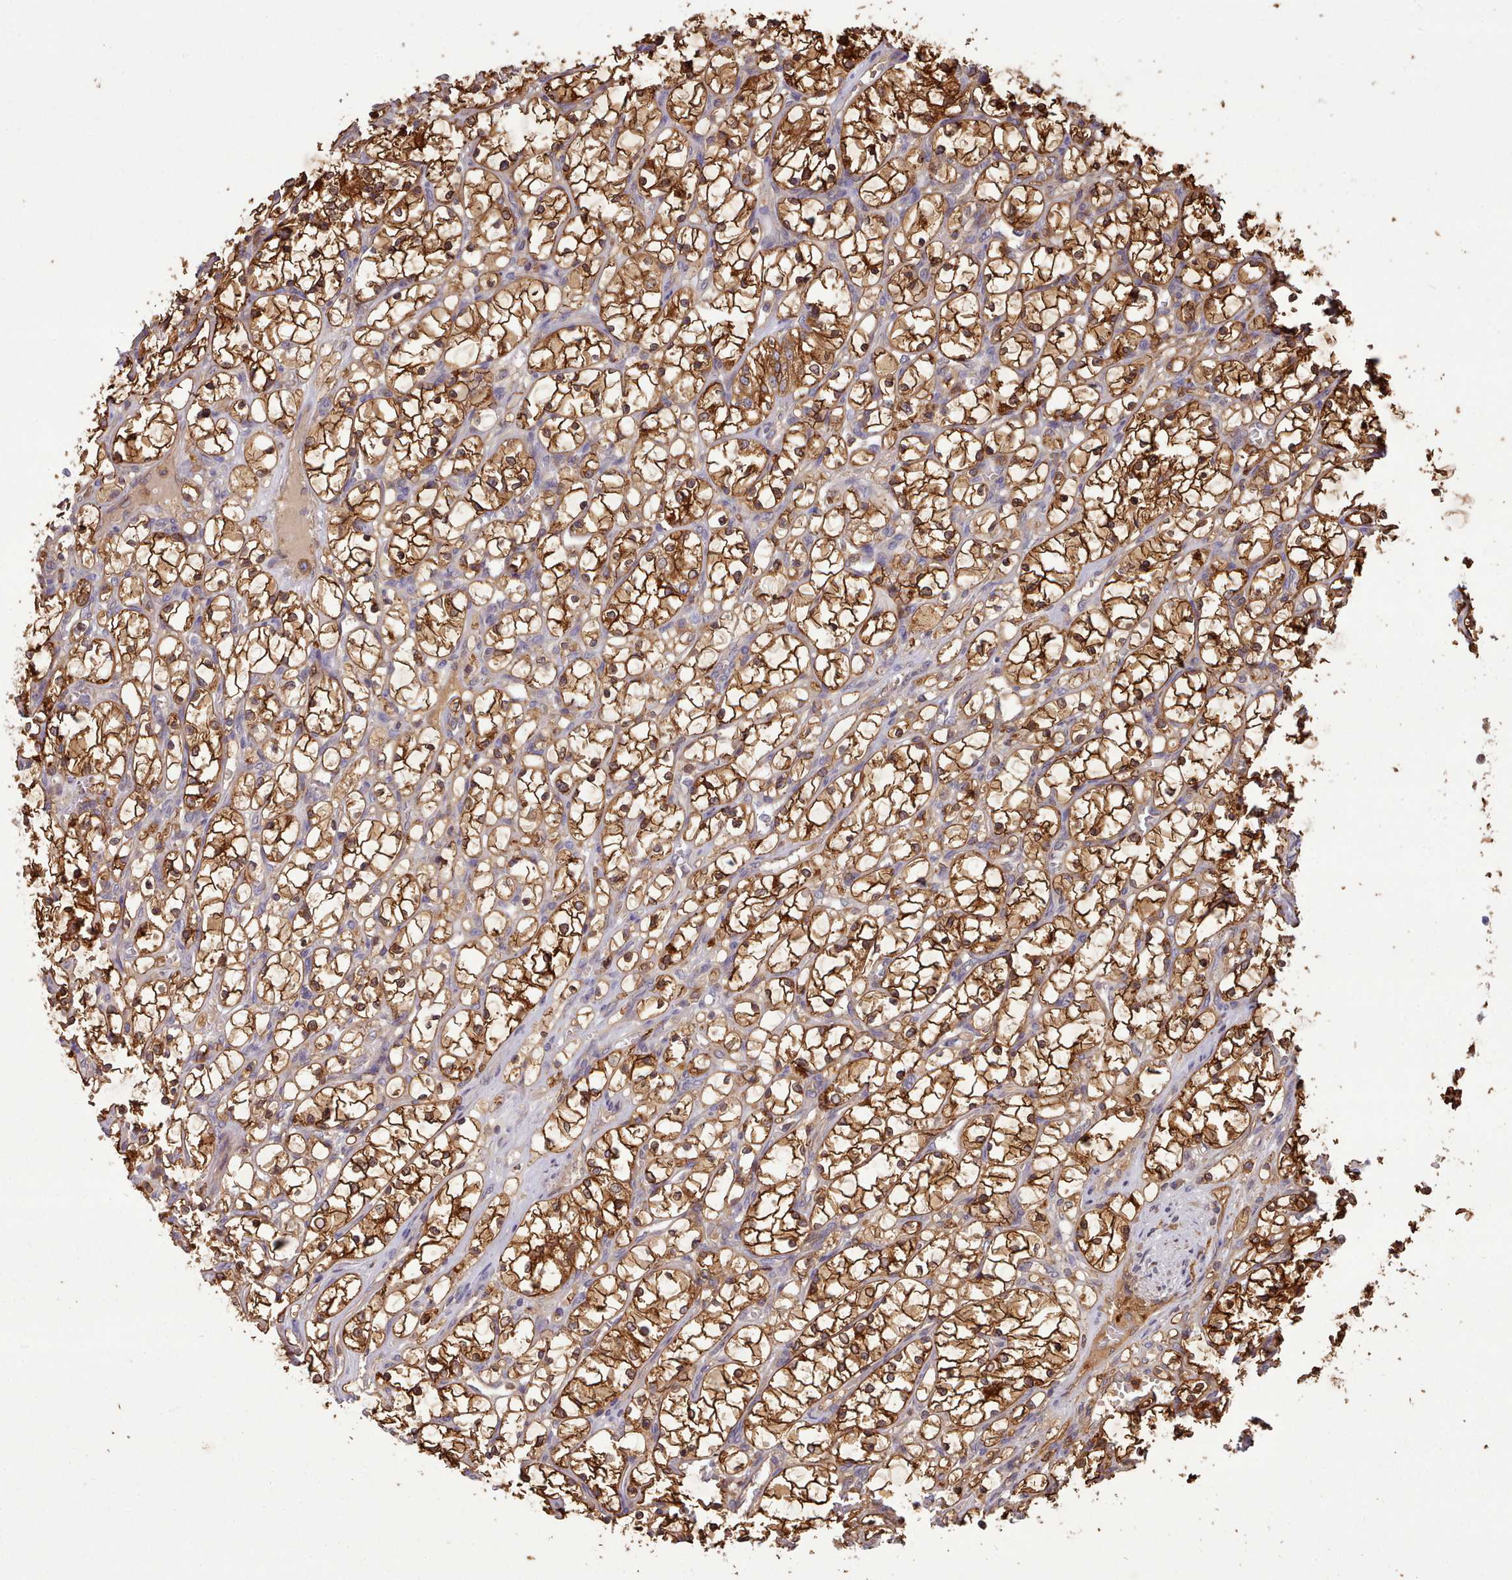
{"staining": {"intensity": "strong", "quantity": ">75%", "location": "cytoplasmic/membranous"}, "tissue": "renal cancer", "cell_type": "Tumor cells", "image_type": "cancer", "snomed": [{"axis": "morphology", "description": "Adenocarcinoma, NOS"}, {"axis": "topography", "description": "Kidney"}], "caption": "Strong cytoplasmic/membranous positivity is present in approximately >75% of tumor cells in adenocarcinoma (renal). The protein is stained brown, and the nuclei are stained in blue (DAB (3,3'-diaminobenzidine) IHC with brightfield microscopy, high magnification).", "gene": "SLC4A9", "patient": {"sex": "female", "age": 69}}